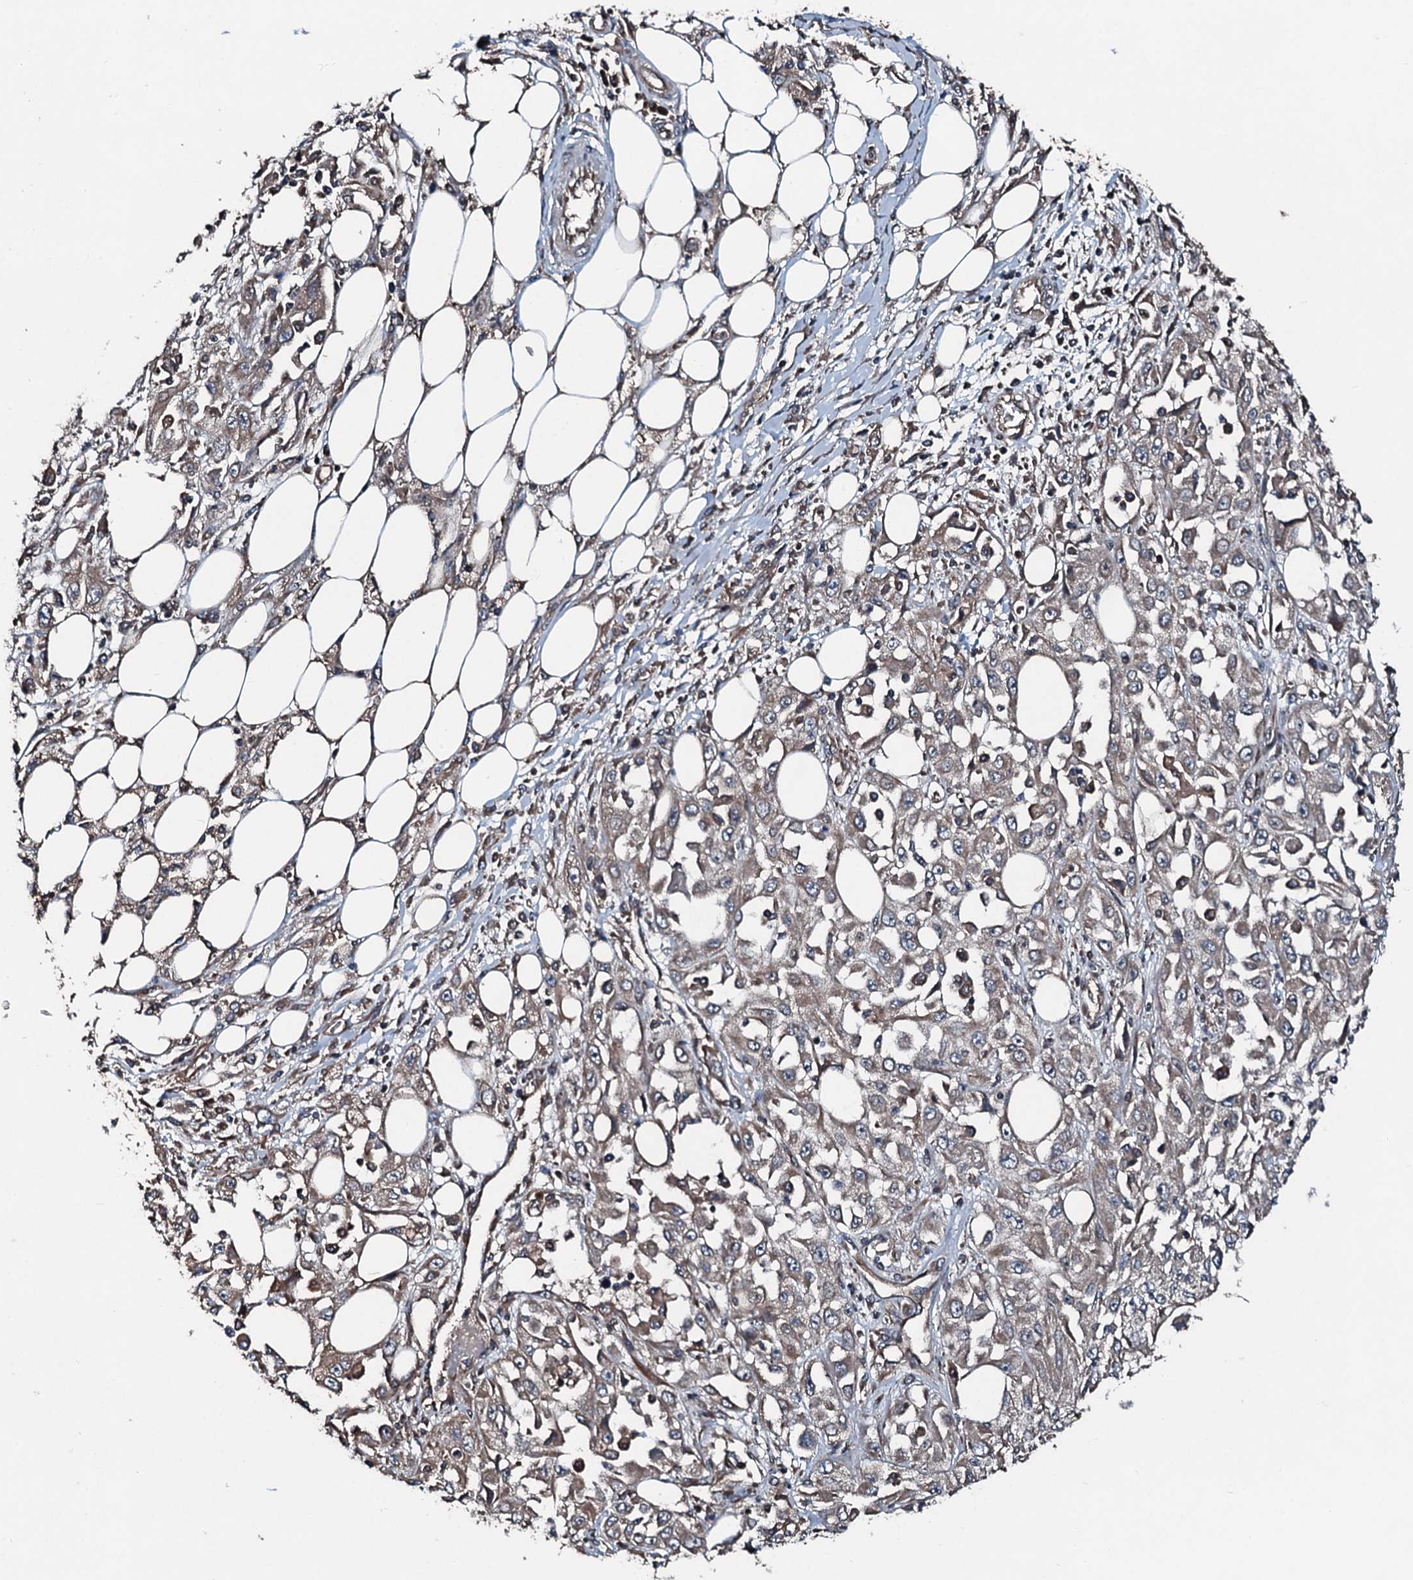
{"staining": {"intensity": "moderate", "quantity": ">75%", "location": "cytoplasmic/membranous"}, "tissue": "skin cancer", "cell_type": "Tumor cells", "image_type": "cancer", "snomed": [{"axis": "morphology", "description": "Squamous cell carcinoma, NOS"}, {"axis": "morphology", "description": "Squamous cell carcinoma, metastatic, NOS"}, {"axis": "topography", "description": "Skin"}, {"axis": "topography", "description": "Lymph node"}], "caption": "Brown immunohistochemical staining in human skin cancer (metastatic squamous cell carcinoma) demonstrates moderate cytoplasmic/membranous positivity in approximately >75% of tumor cells.", "gene": "AARS1", "patient": {"sex": "male", "age": 75}}